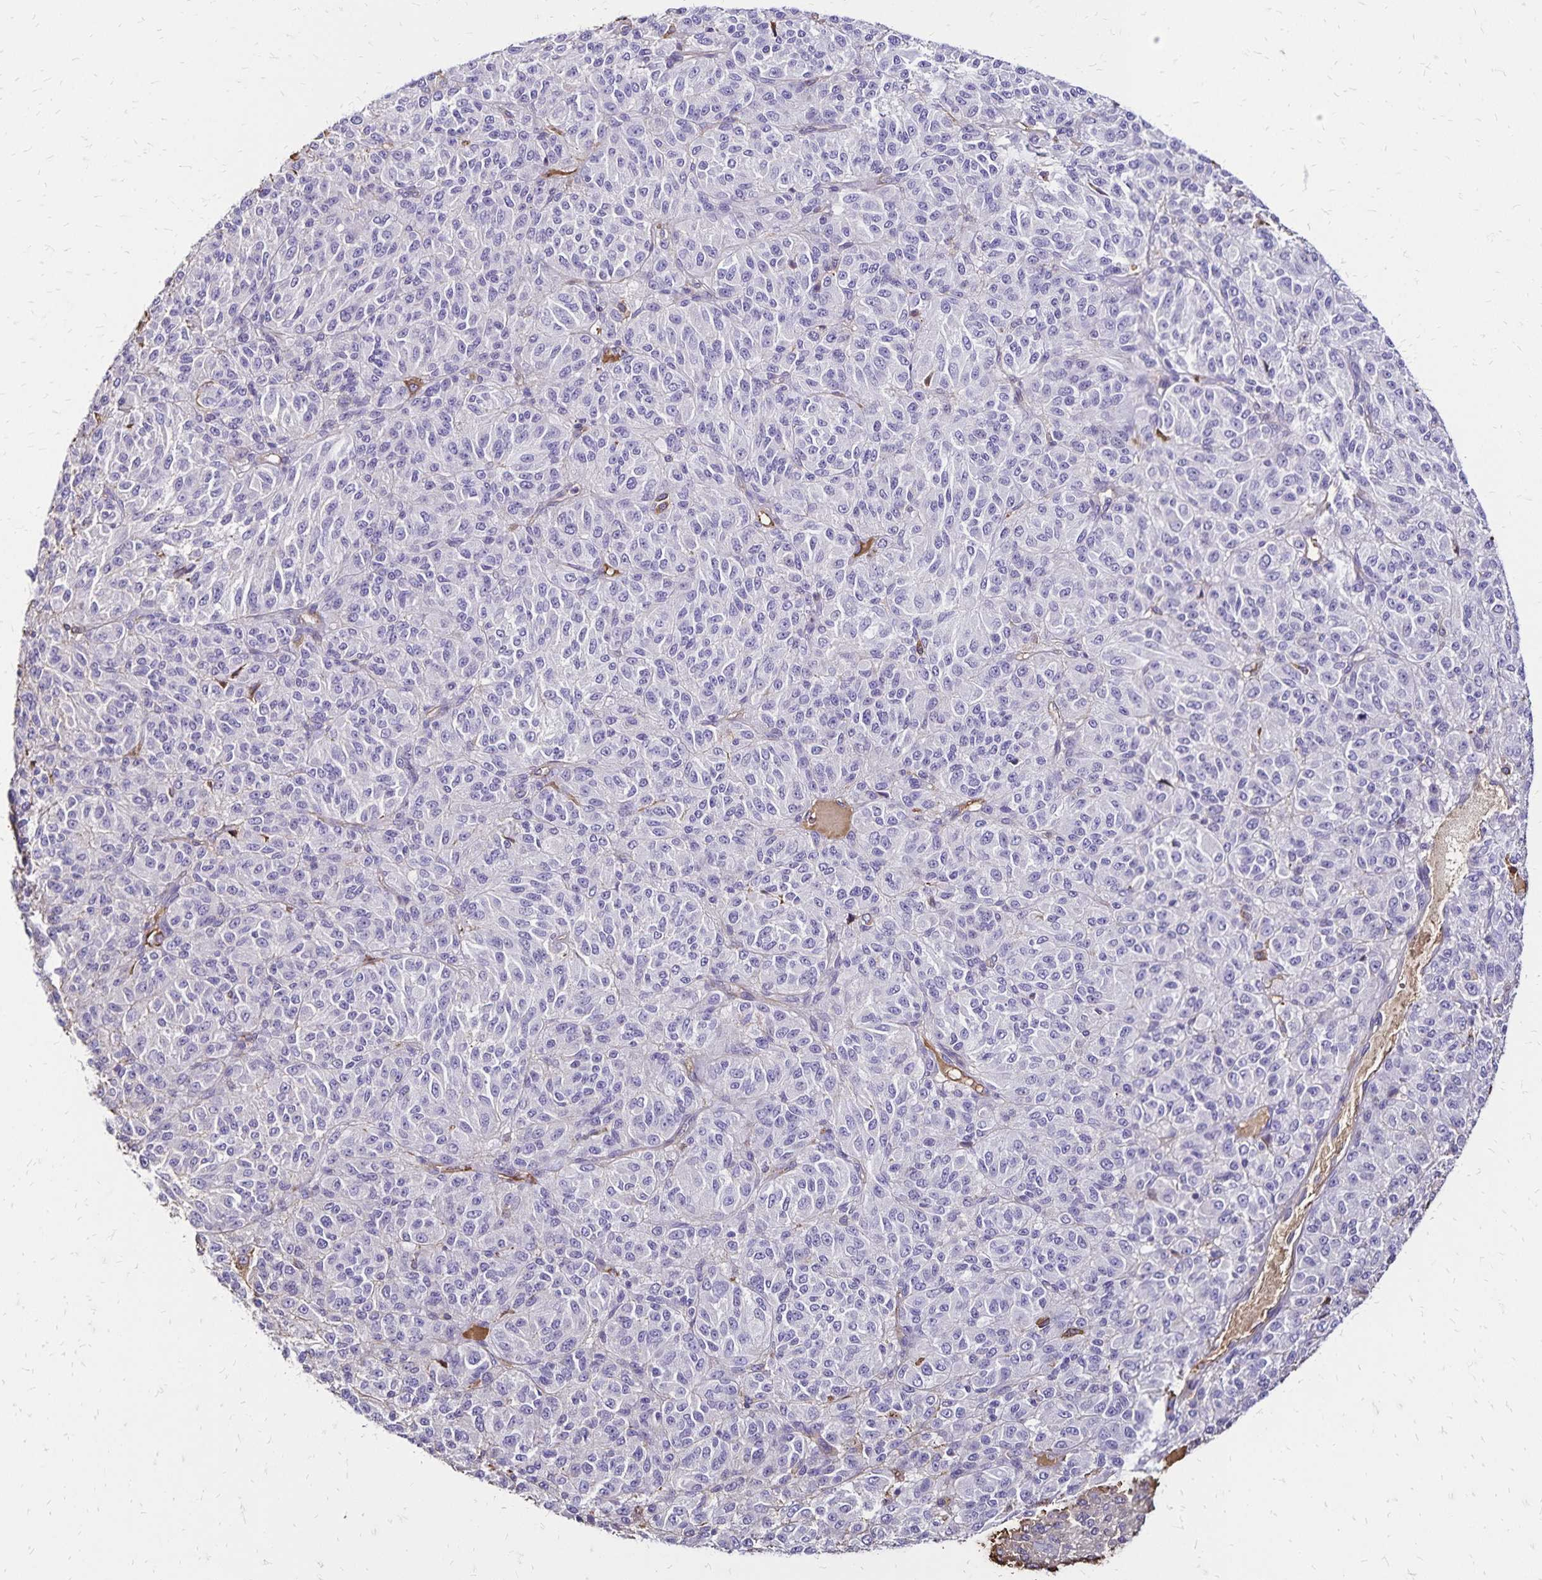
{"staining": {"intensity": "negative", "quantity": "none", "location": "none"}, "tissue": "melanoma", "cell_type": "Tumor cells", "image_type": "cancer", "snomed": [{"axis": "morphology", "description": "Malignant melanoma, Metastatic site"}, {"axis": "topography", "description": "Brain"}], "caption": "A photomicrograph of malignant melanoma (metastatic site) stained for a protein exhibits no brown staining in tumor cells.", "gene": "KISS1", "patient": {"sex": "female", "age": 56}}